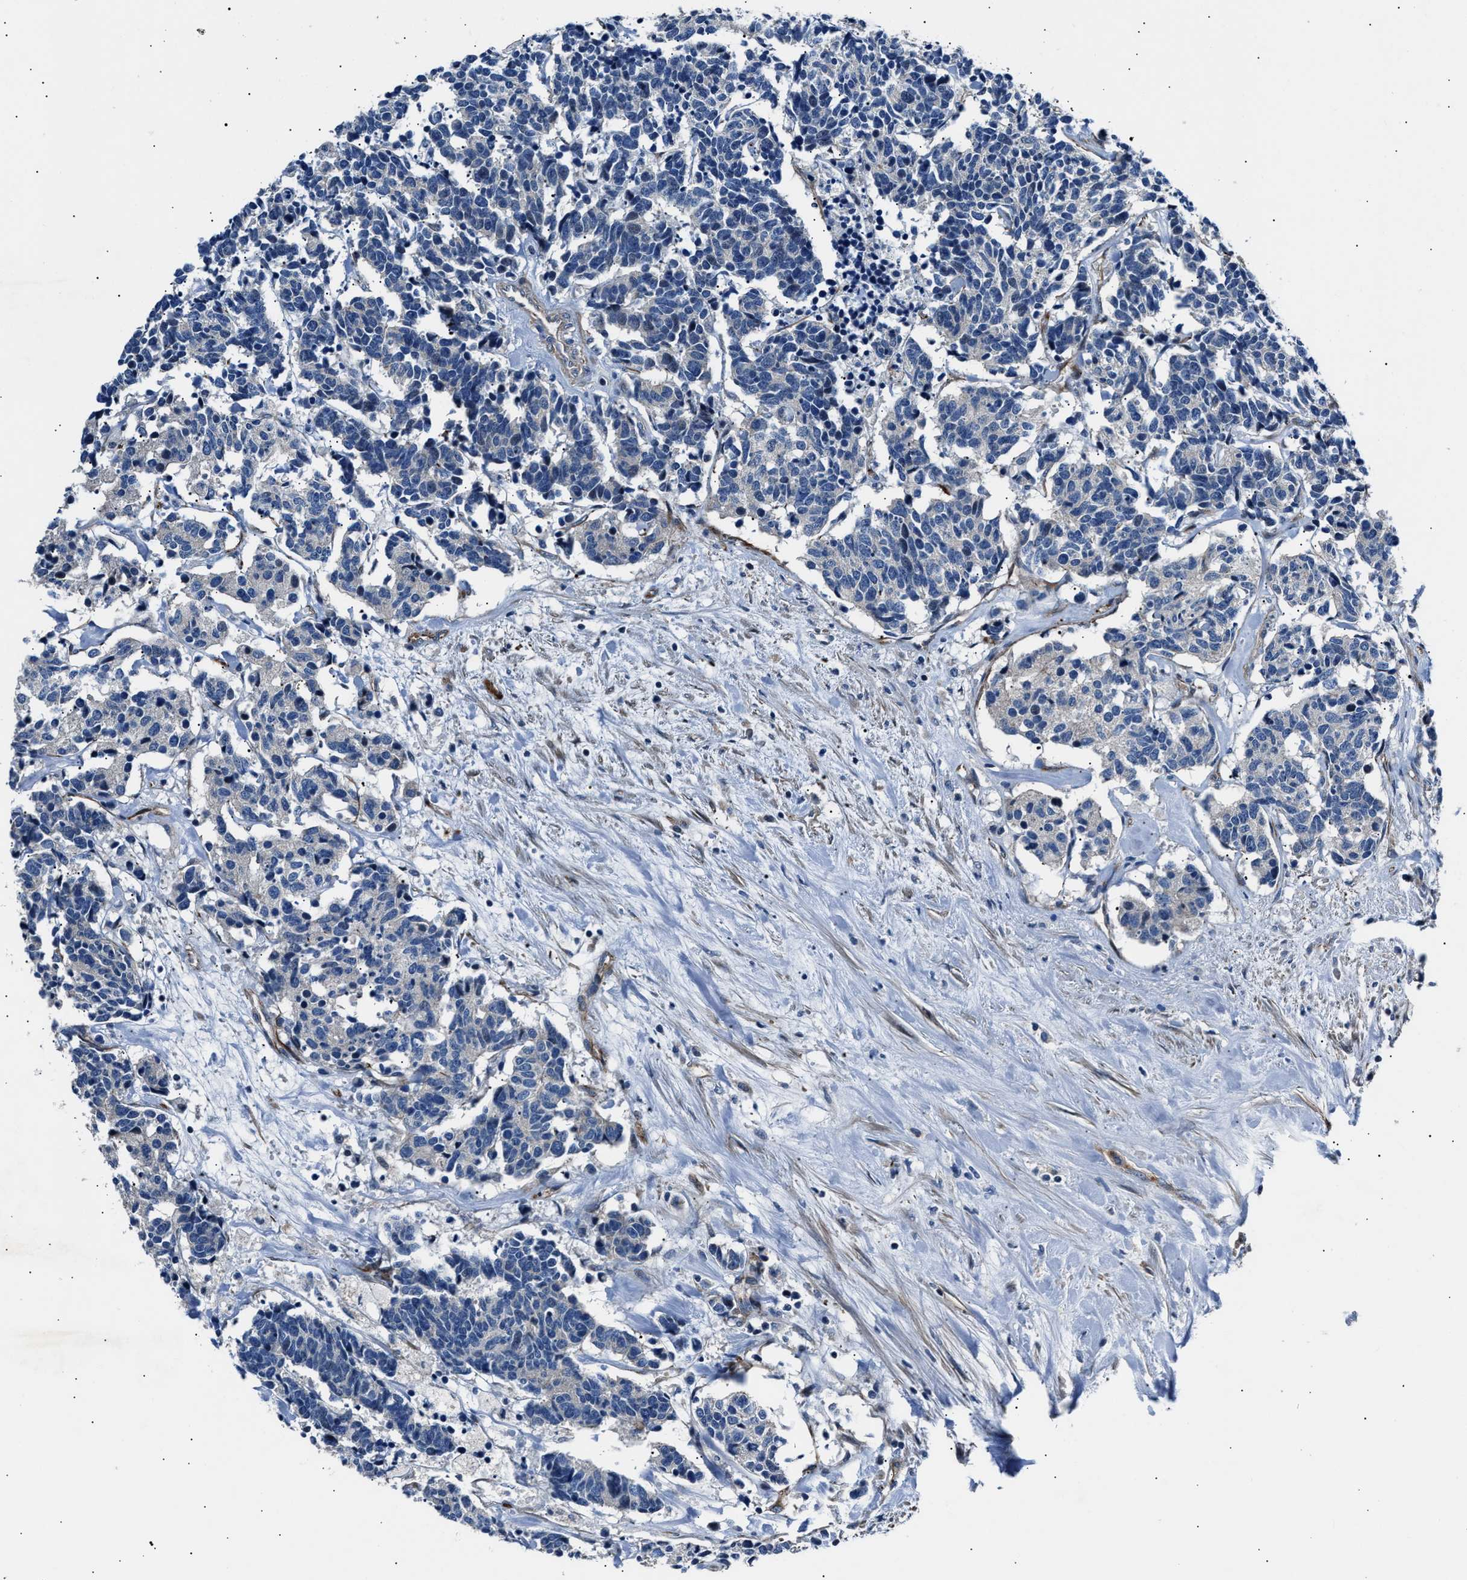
{"staining": {"intensity": "negative", "quantity": "none", "location": "none"}, "tissue": "carcinoid", "cell_type": "Tumor cells", "image_type": "cancer", "snomed": [{"axis": "morphology", "description": "Carcinoma, NOS"}, {"axis": "morphology", "description": "Carcinoid, malignant, NOS"}, {"axis": "topography", "description": "Urinary bladder"}], "caption": "DAB (3,3'-diaminobenzidine) immunohistochemical staining of human carcinoid exhibits no significant staining in tumor cells. The staining is performed using DAB brown chromogen with nuclei counter-stained in using hematoxylin.", "gene": "MPDZ", "patient": {"sex": "male", "age": 57}}